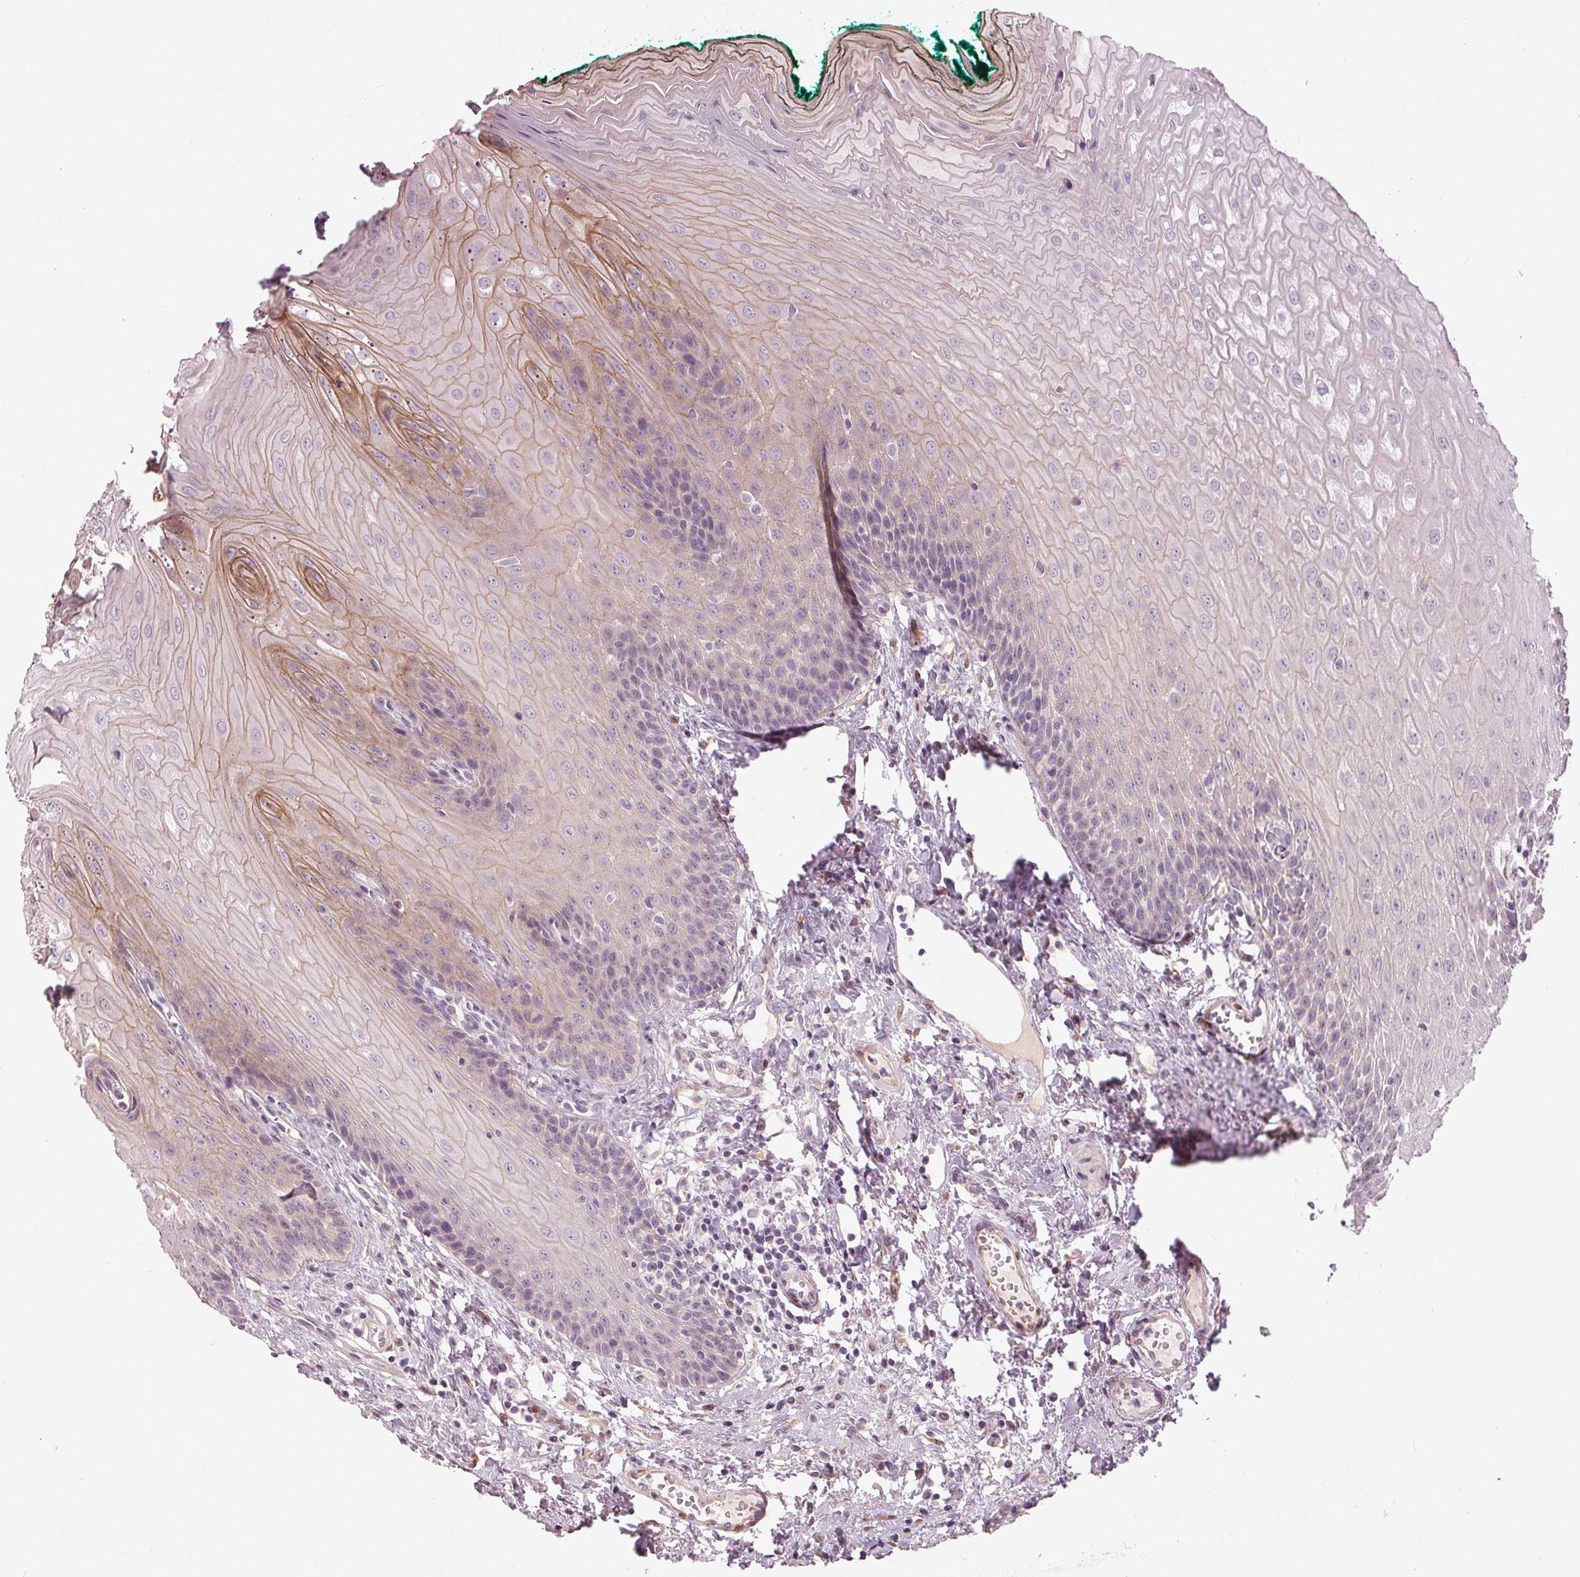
{"staining": {"intensity": "weak", "quantity": "25%-75%", "location": "cytoplasmic/membranous"}, "tissue": "oral mucosa", "cell_type": "Squamous epithelial cells", "image_type": "normal", "snomed": [{"axis": "morphology", "description": "Normal tissue, NOS"}, {"axis": "topography", "description": "Oral tissue"}], "caption": "Brown immunohistochemical staining in unremarkable human oral mucosa shows weak cytoplasmic/membranous staining in about 25%-75% of squamous epithelial cells.", "gene": "ZNF605", "patient": {"sex": "female", "age": 68}}